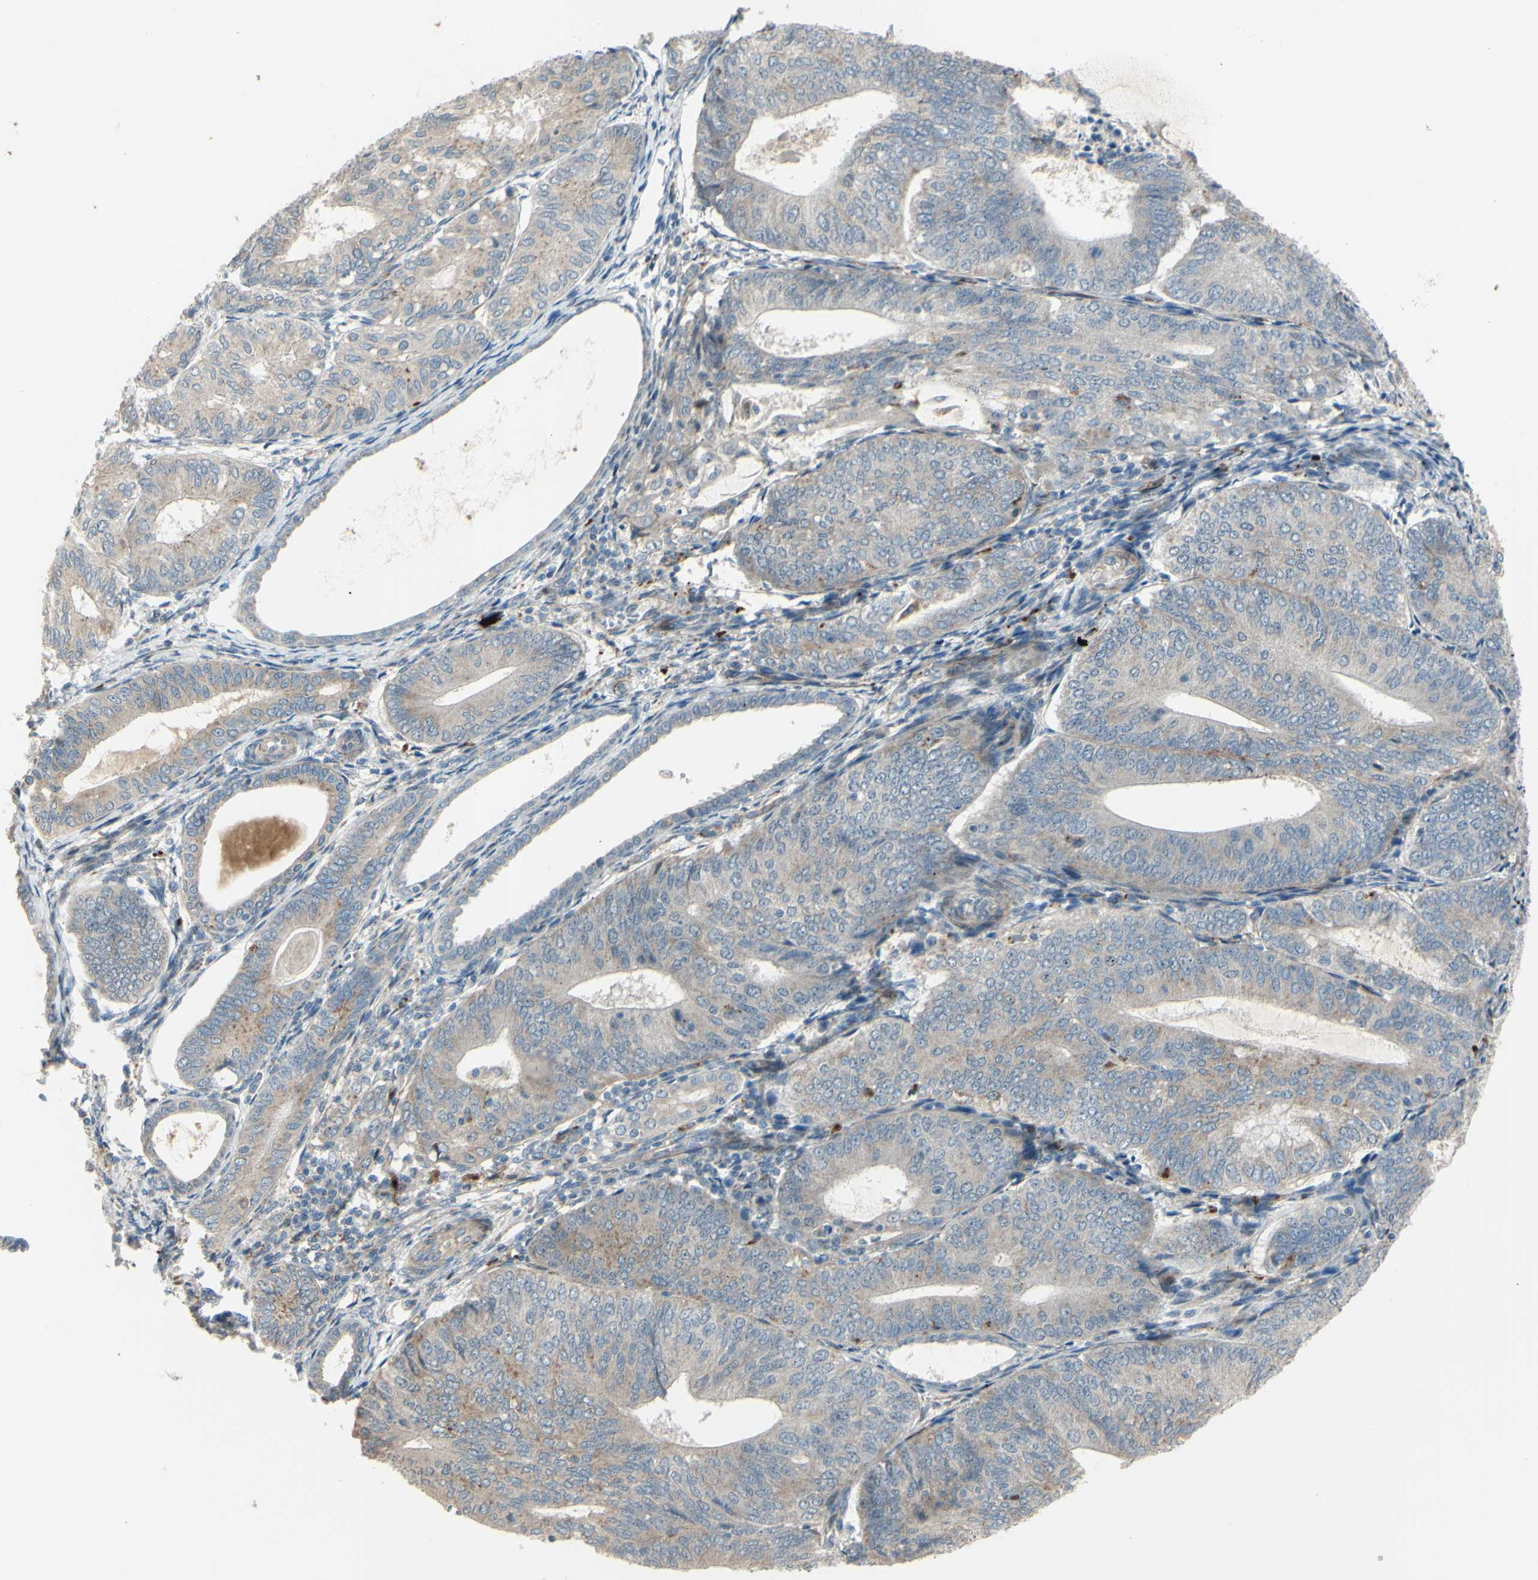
{"staining": {"intensity": "weak", "quantity": "<25%", "location": "cytoplasmic/membranous"}, "tissue": "endometrial cancer", "cell_type": "Tumor cells", "image_type": "cancer", "snomed": [{"axis": "morphology", "description": "Adenocarcinoma, NOS"}, {"axis": "topography", "description": "Endometrium"}], "caption": "Endometrial cancer (adenocarcinoma) stained for a protein using immunohistochemistry demonstrates no positivity tumor cells.", "gene": "NDFIP1", "patient": {"sex": "female", "age": 81}}